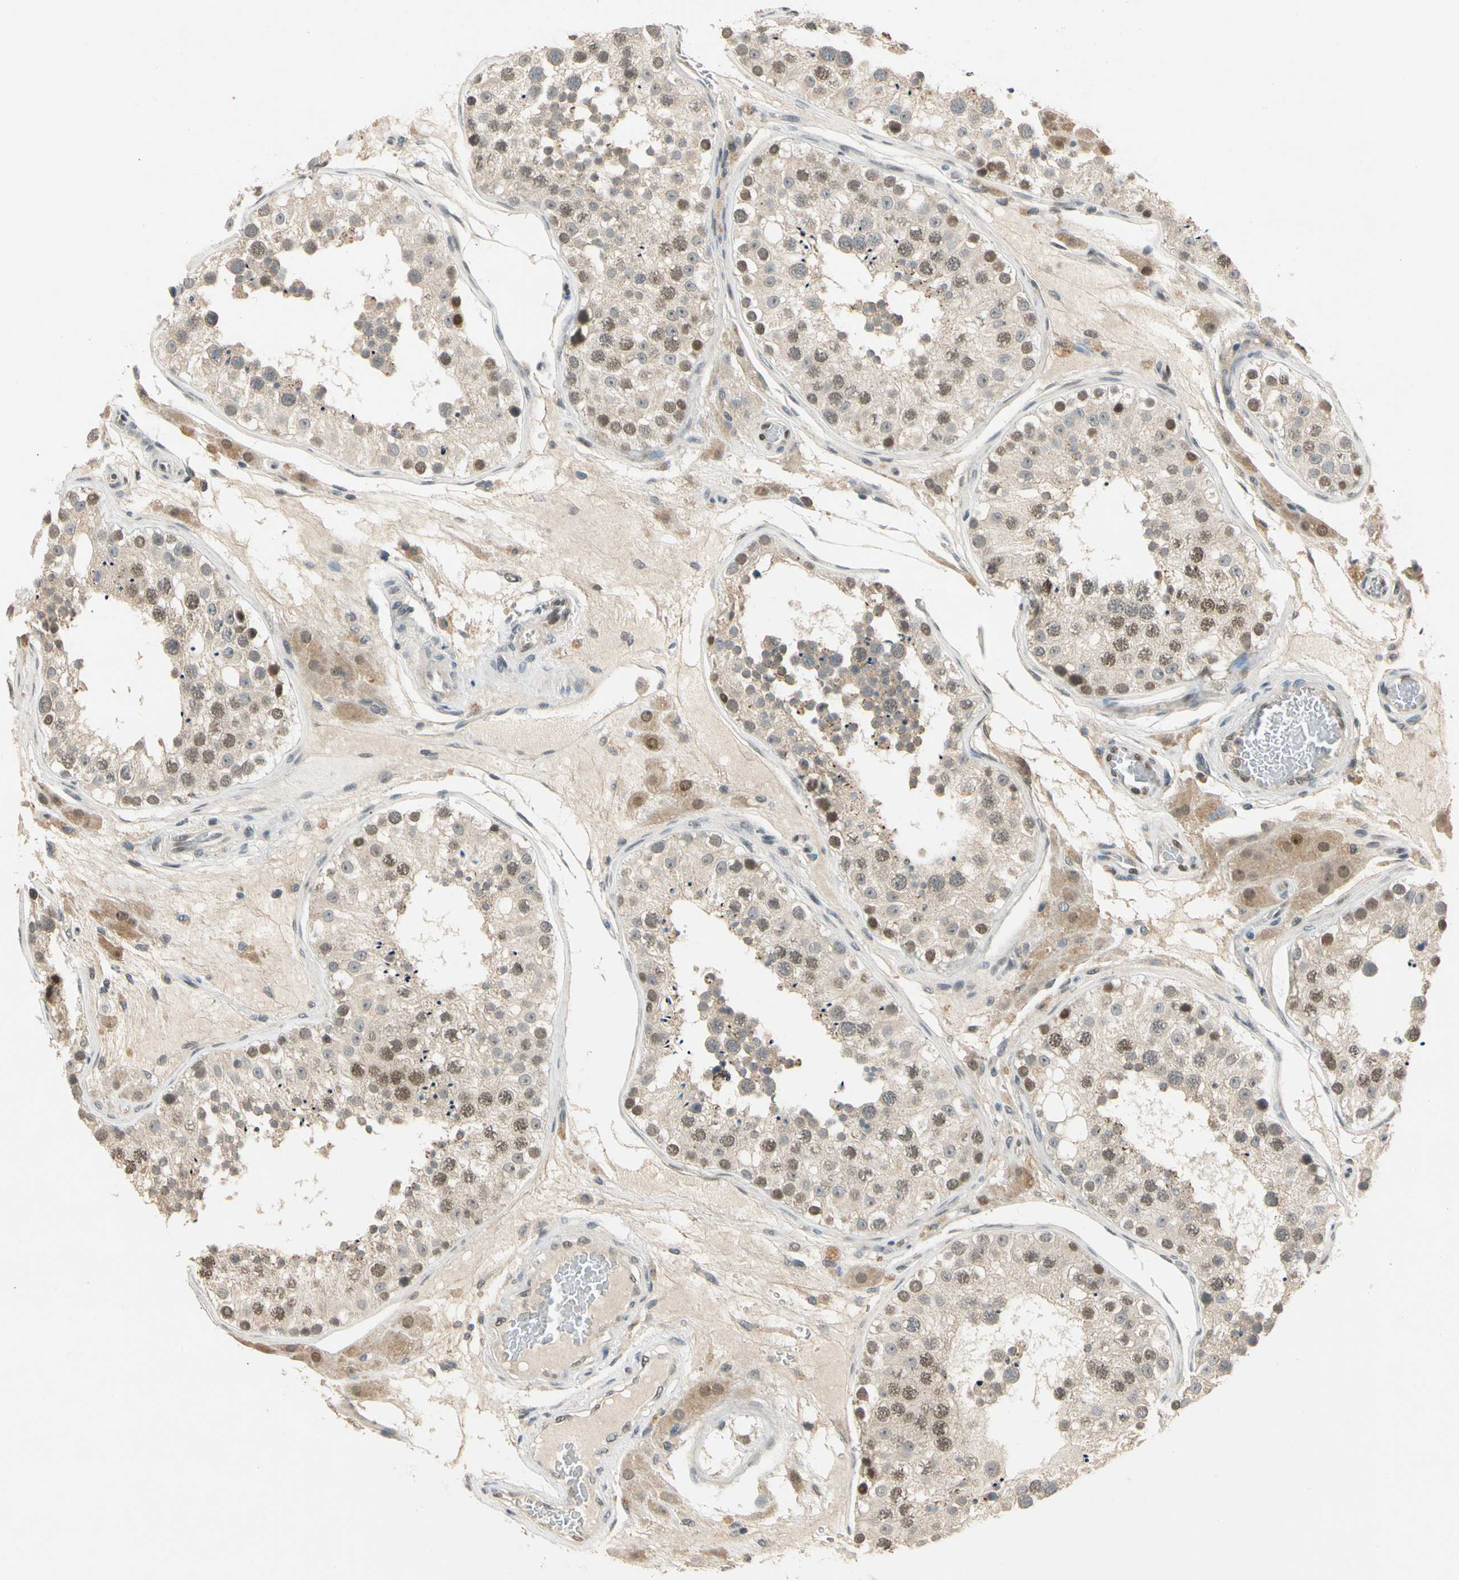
{"staining": {"intensity": "moderate", "quantity": ">75%", "location": "cytoplasmic/membranous,nuclear"}, "tissue": "testis", "cell_type": "Cells in seminiferous ducts", "image_type": "normal", "snomed": [{"axis": "morphology", "description": "Normal tissue, NOS"}, {"axis": "topography", "description": "Testis"}], "caption": "IHC image of unremarkable testis: human testis stained using immunohistochemistry (IHC) demonstrates medium levels of moderate protein expression localized specifically in the cytoplasmic/membranous,nuclear of cells in seminiferous ducts, appearing as a cytoplasmic/membranous,nuclear brown color.", "gene": "RIOX2", "patient": {"sex": "male", "age": 26}}